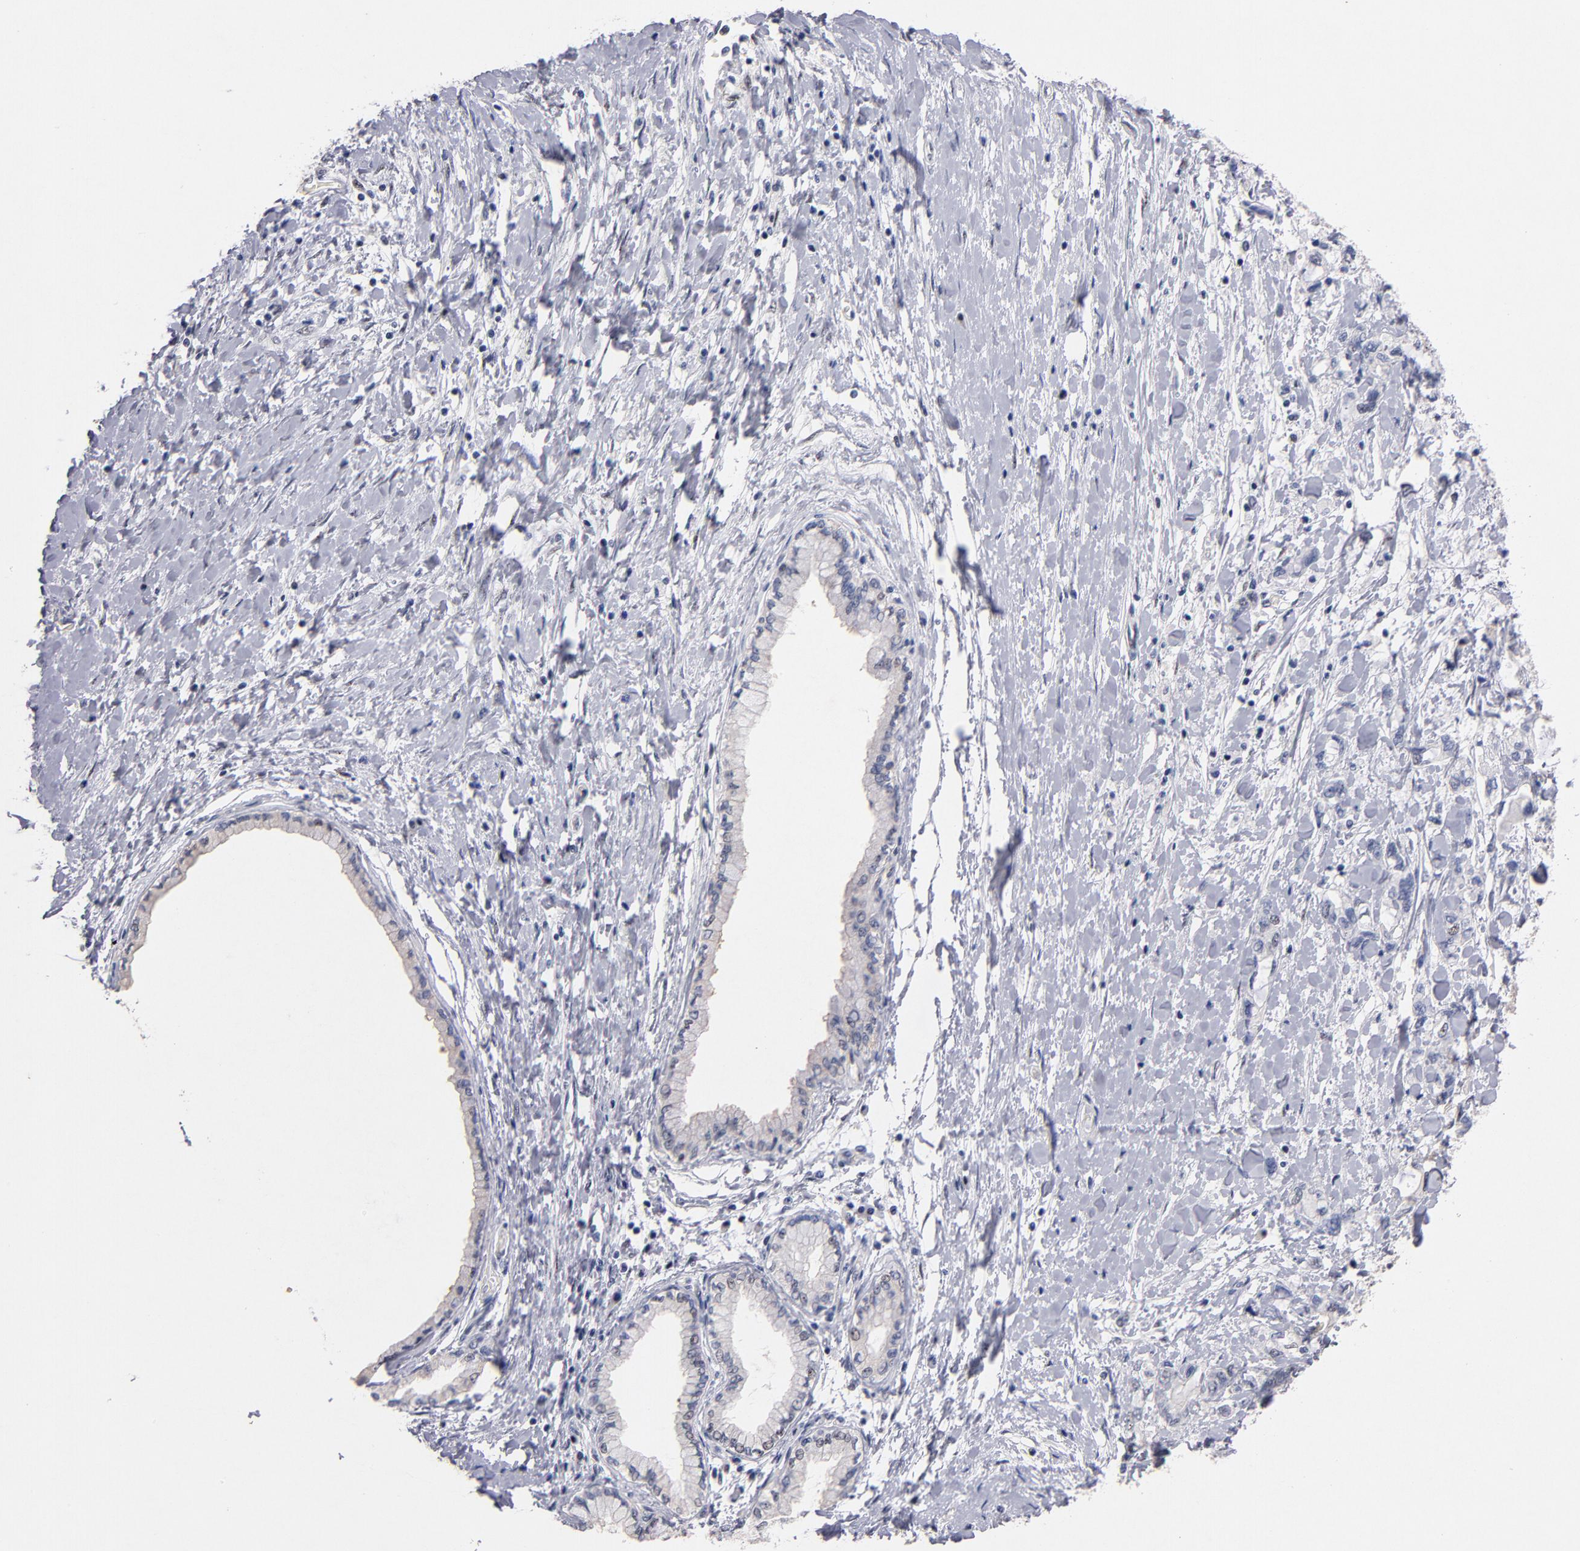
{"staining": {"intensity": "weak", "quantity": "<25%", "location": "nuclear"}, "tissue": "pancreatic cancer", "cell_type": "Tumor cells", "image_type": "cancer", "snomed": [{"axis": "morphology", "description": "Adenocarcinoma, NOS"}, {"axis": "topography", "description": "Pancreas"}], "caption": "This histopathology image is of pancreatic cancer (adenocarcinoma) stained with immunohistochemistry to label a protein in brown with the nuclei are counter-stained blue. There is no positivity in tumor cells.", "gene": "RAF1", "patient": {"sex": "male", "age": 79}}